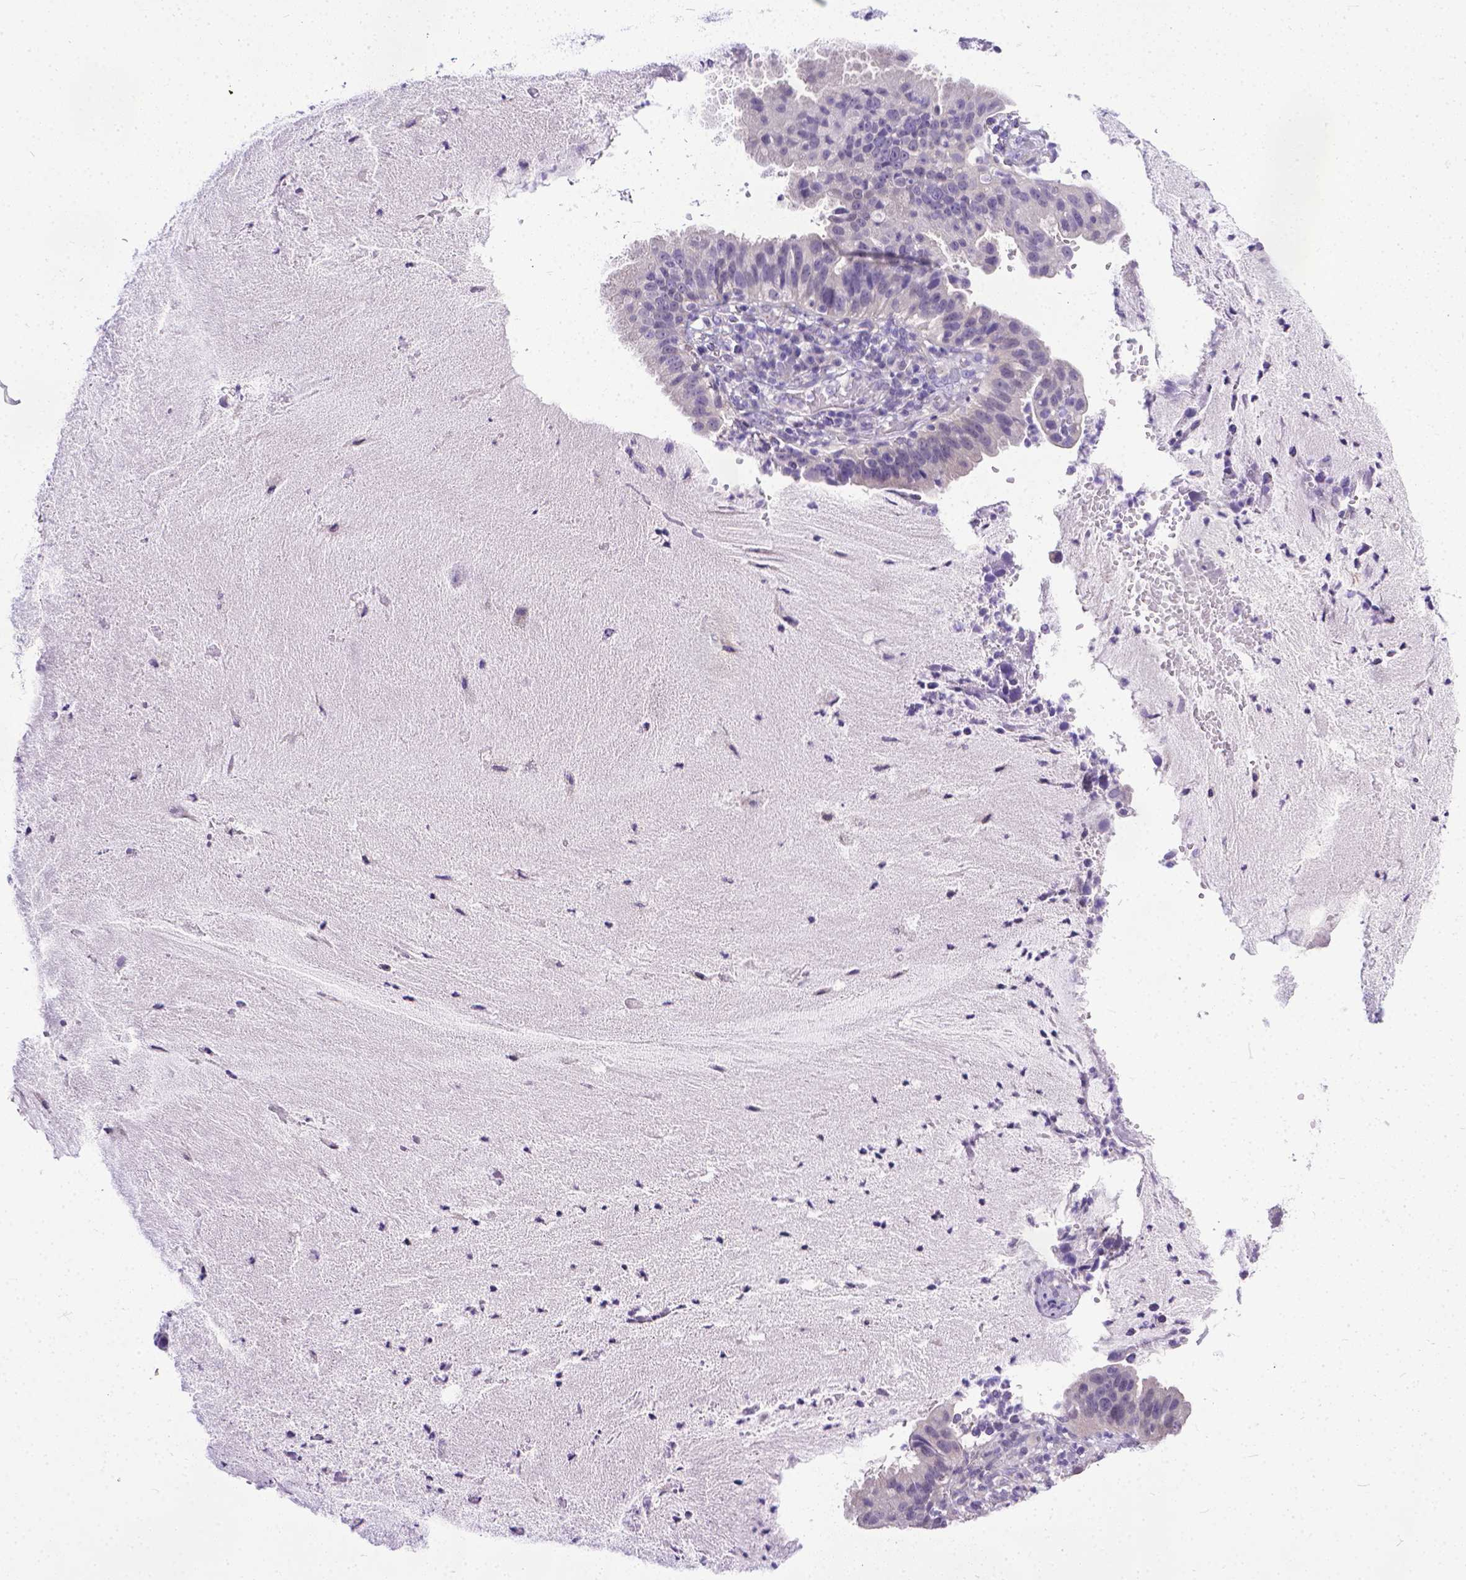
{"staining": {"intensity": "negative", "quantity": "none", "location": "none"}, "tissue": "cervical cancer", "cell_type": "Tumor cells", "image_type": "cancer", "snomed": [{"axis": "morphology", "description": "Adenocarcinoma, NOS"}, {"axis": "topography", "description": "Cervix"}], "caption": "Adenocarcinoma (cervical) was stained to show a protein in brown. There is no significant staining in tumor cells.", "gene": "TTLL6", "patient": {"sex": "female", "age": 34}}